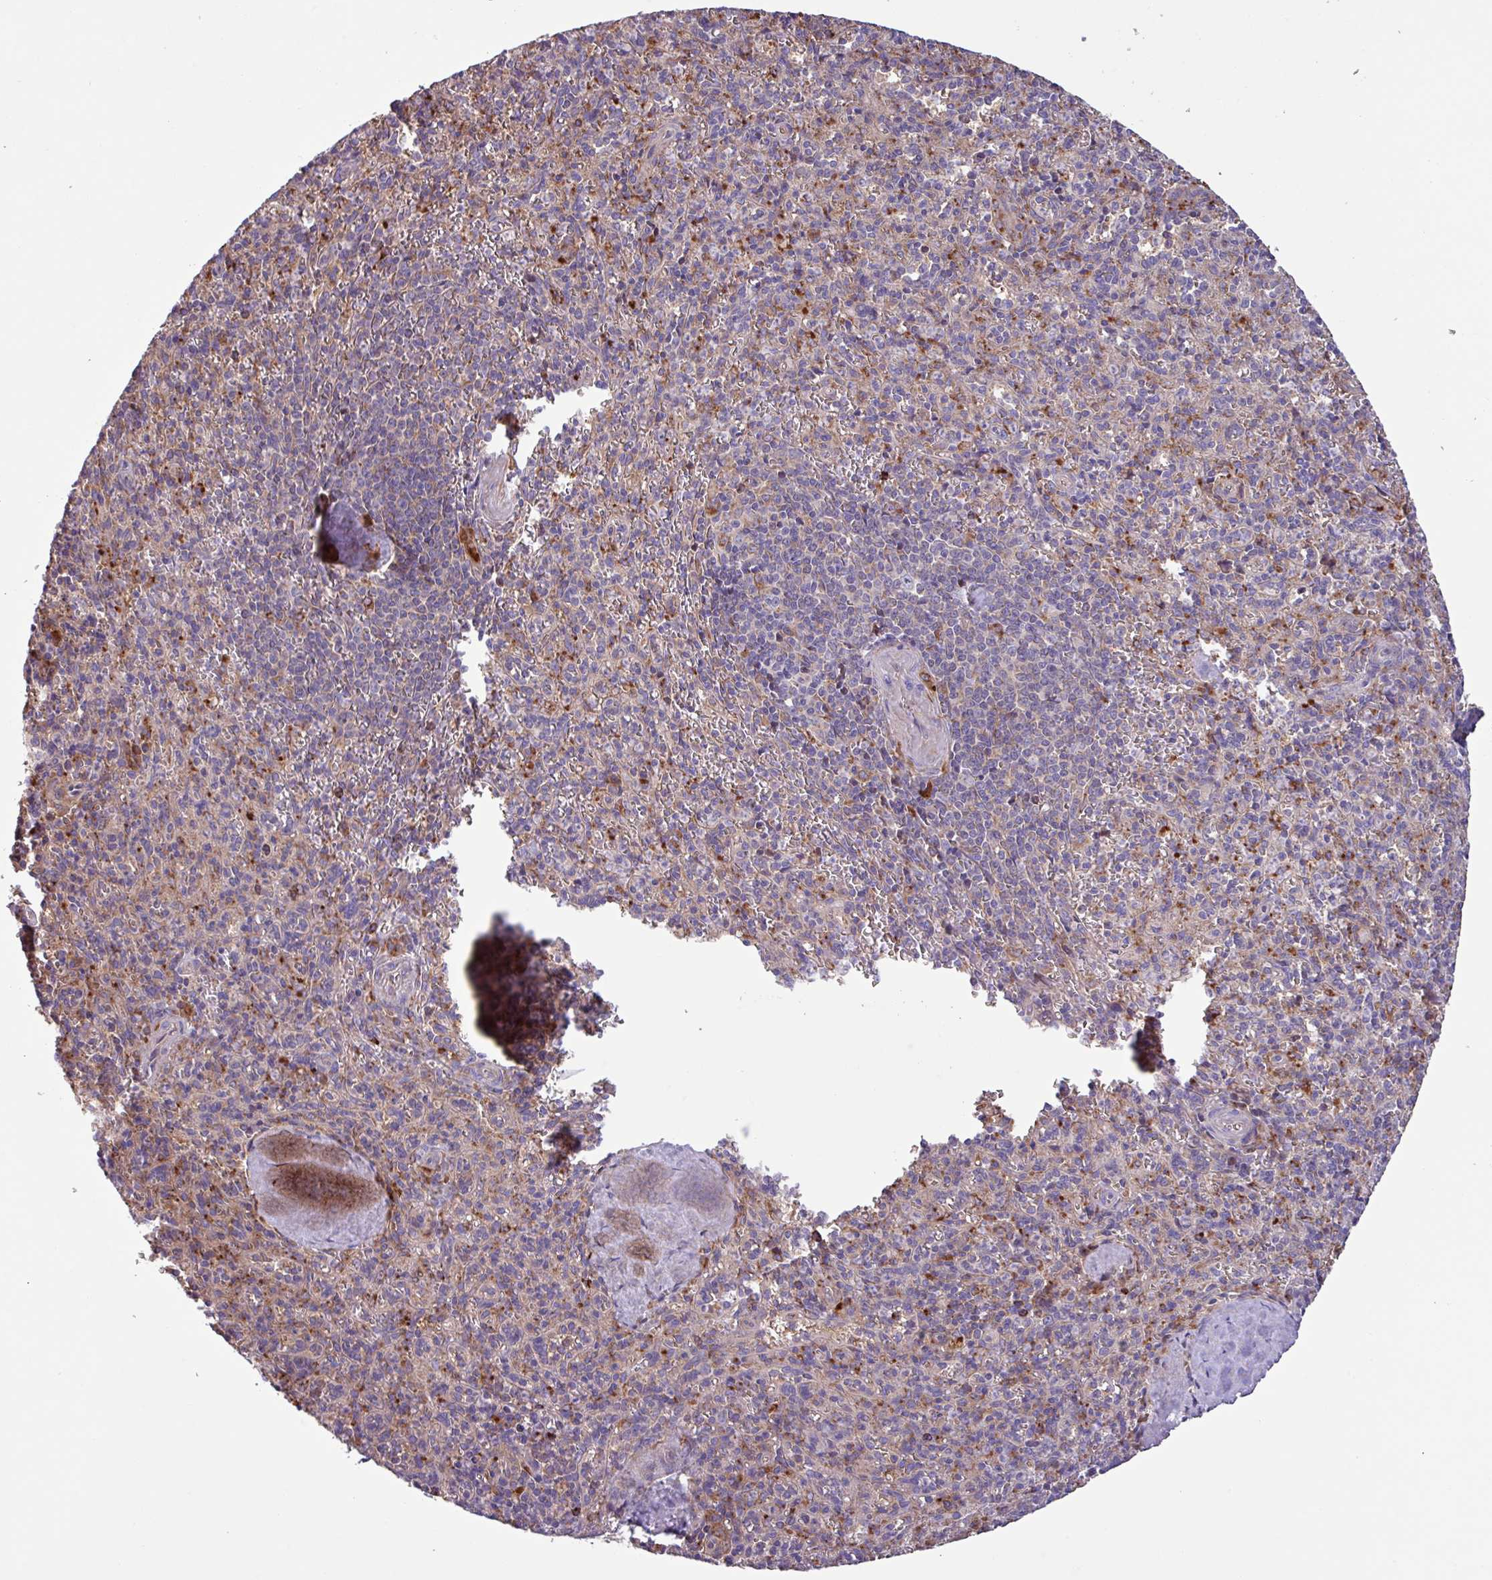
{"staining": {"intensity": "negative", "quantity": "none", "location": "none"}, "tissue": "spleen", "cell_type": "Cells in red pulp", "image_type": "normal", "snomed": [{"axis": "morphology", "description": "Normal tissue, NOS"}, {"axis": "topography", "description": "Spleen"}], "caption": "IHC image of normal human spleen stained for a protein (brown), which exhibits no staining in cells in red pulp.", "gene": "PTPRQ", "patient": {"sex": "female", "age": 70}}